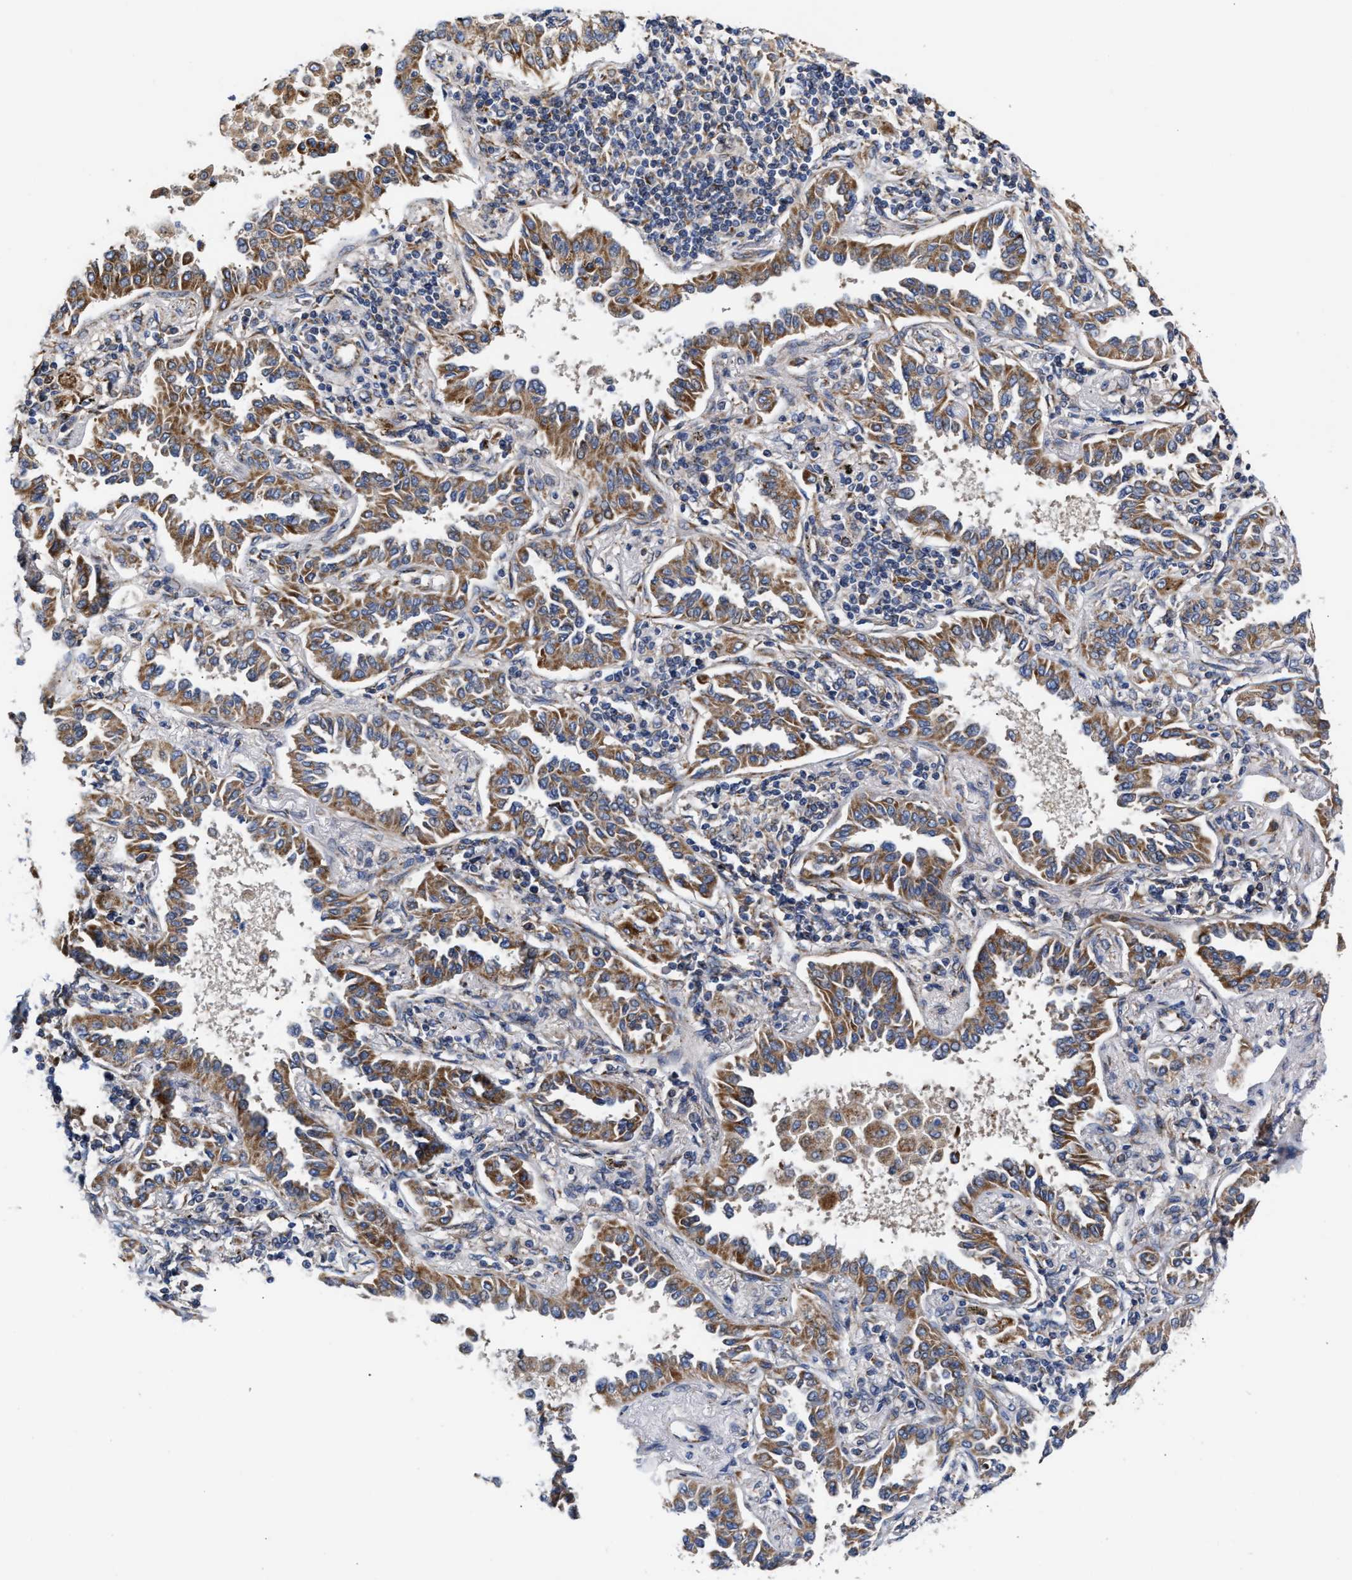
{"staining": {"intensity": "moderate", "quantity": ">75%", "location": "cytoplasmic/membranous"}, "tissue": "lung cancer", "cell_type": "Tumor cells", "image_type": "cancer", "snomed": [{"axis": "morphology", "description": "Normal tissue, NOS"}, {"axis": "morphology", "description": "Adenocarcinoma, NOS"}, {"axis": "topography", "description": "Lung"}], "caption": "Approximately >75% of tumor cells in lung cancer (adenocarcinoma) exhibit moderate cytoplasmic/membranous protein expression as visualized by brown immunohistochemical staining.", "gene": "MALSU1", "patient": {"sex": "male", "age": 59}}